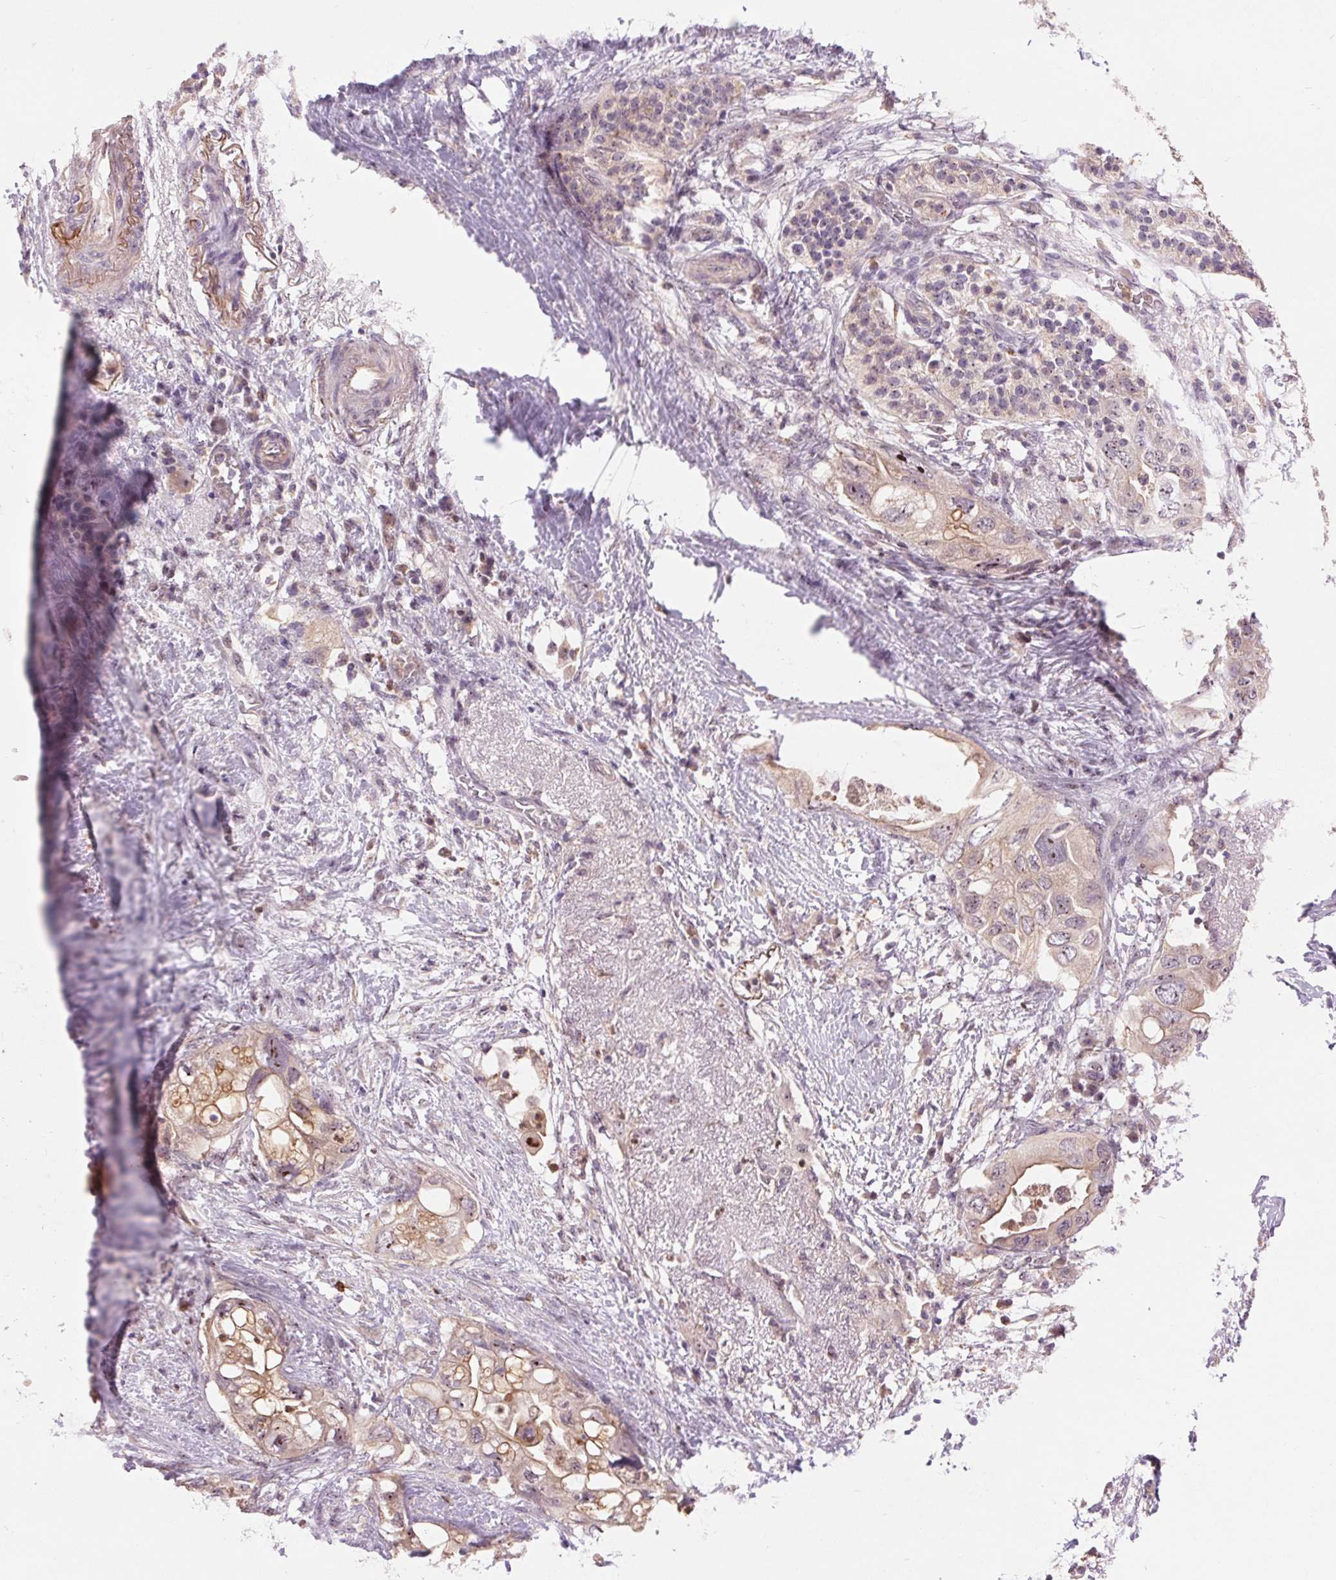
{"staining": {"intensity": "weak", "quantity": "25%-75%", "location": "cytoplasmic/membranous"}, "tissue": "pancreatic cancer", "cell_type": "Tumor cells", "image_type": "cancer", "snomed": [{"axis": "morphology", "description": "Adenocarcinoma, NOS"}, {"axis": "topography", "description": "Pancreas"}], "caption": "A high-resolution histopathology image shows immunohistochemistry (IHC) staining of pancreatic cancer, which exhibits weak cytoplasmic/membranous positivity in approximately 25%-75% of tumor cells. Ihc stains the protein in brown and the nuclei are stained blue.", "gene": "RANBP3L", "patient": {"sex": "female", "age": 72}}